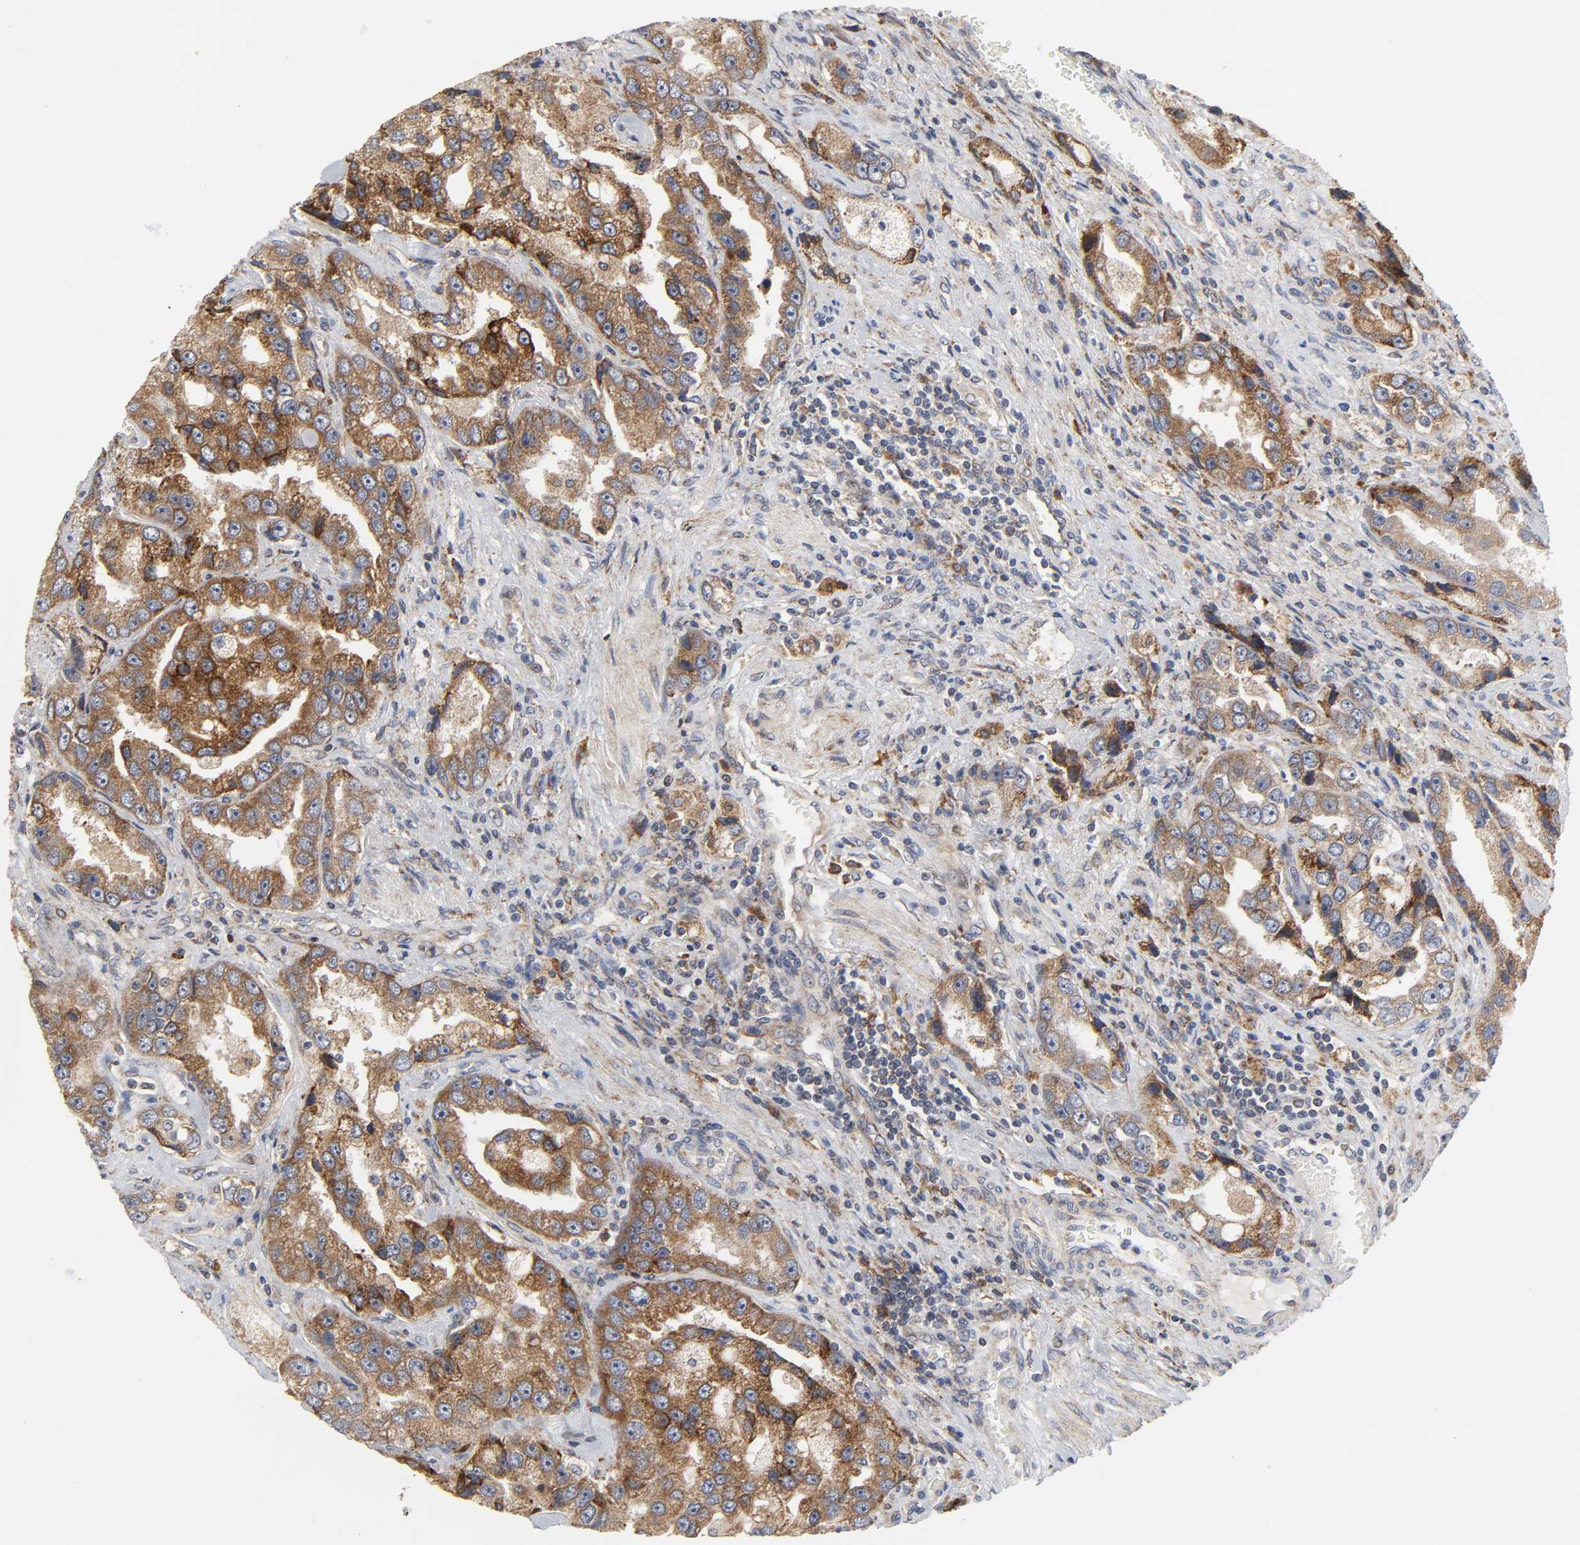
{"staining": {"intensity": "strong", "quantity": ">75%", "location": "cytoplasmic/membranous"}, "tissue": "prostate cancer", "cell_type": "Tumor cells", "image_type": "cancer", "snomed": [{"axis": "morphology", "description": "Adenocarcinoma, High grade"}, {"axis": "topography", "description": "Prostate"}], "caption": "Prostate high-grade adenocarcinoma tissue demonstrates strong cytoplasmic/membranous staining in approximately >75% of tumor cells (Brightfield microscopy of DAB IHC at high magnification).", "gene": "BAX", "patient": {"sex": "male", "age": 63}}